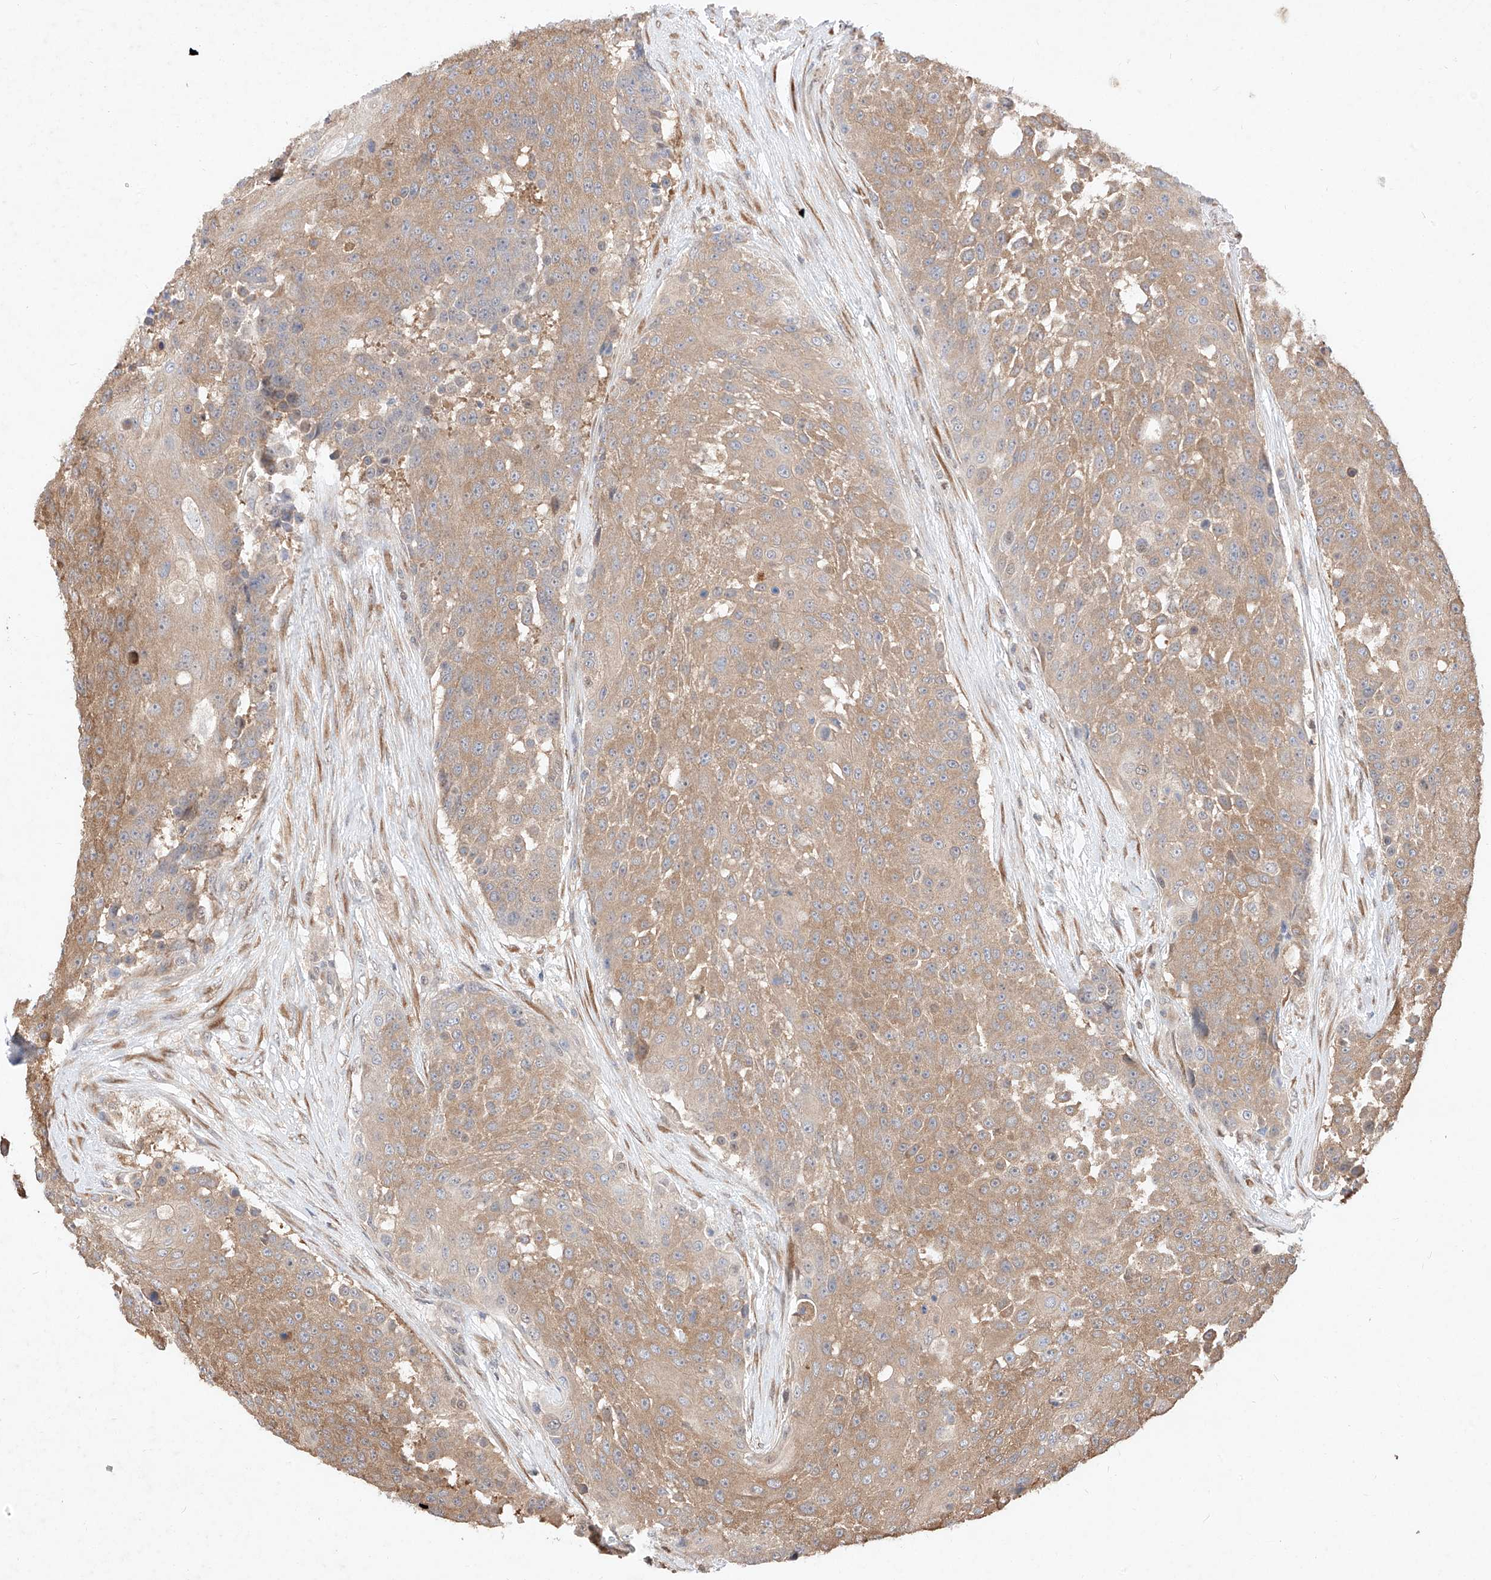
{"staining": {"intensity": "moderate", "quantity": ">75%", "location": "cytoplasmic/membranous"}, "tissue": "urothelial cancer", "cell_type": "Tumor cells", "image_type": "cancer", "snomed": [{"axis": "morphology", "description": "Urothelial carcinoma, High grade"}, {"axis": "topography", "description": "Urinary bladder"}], "caption": "There is medium levels of moderate cytoplasmic/membranous staining in tumor cells of urothelial carcinoma (high-grade), as demonstrated by immunohistochemical staining (brown color).", "gene": "ZSCAN4", "patient": {"sex": "female", "age": 63}}